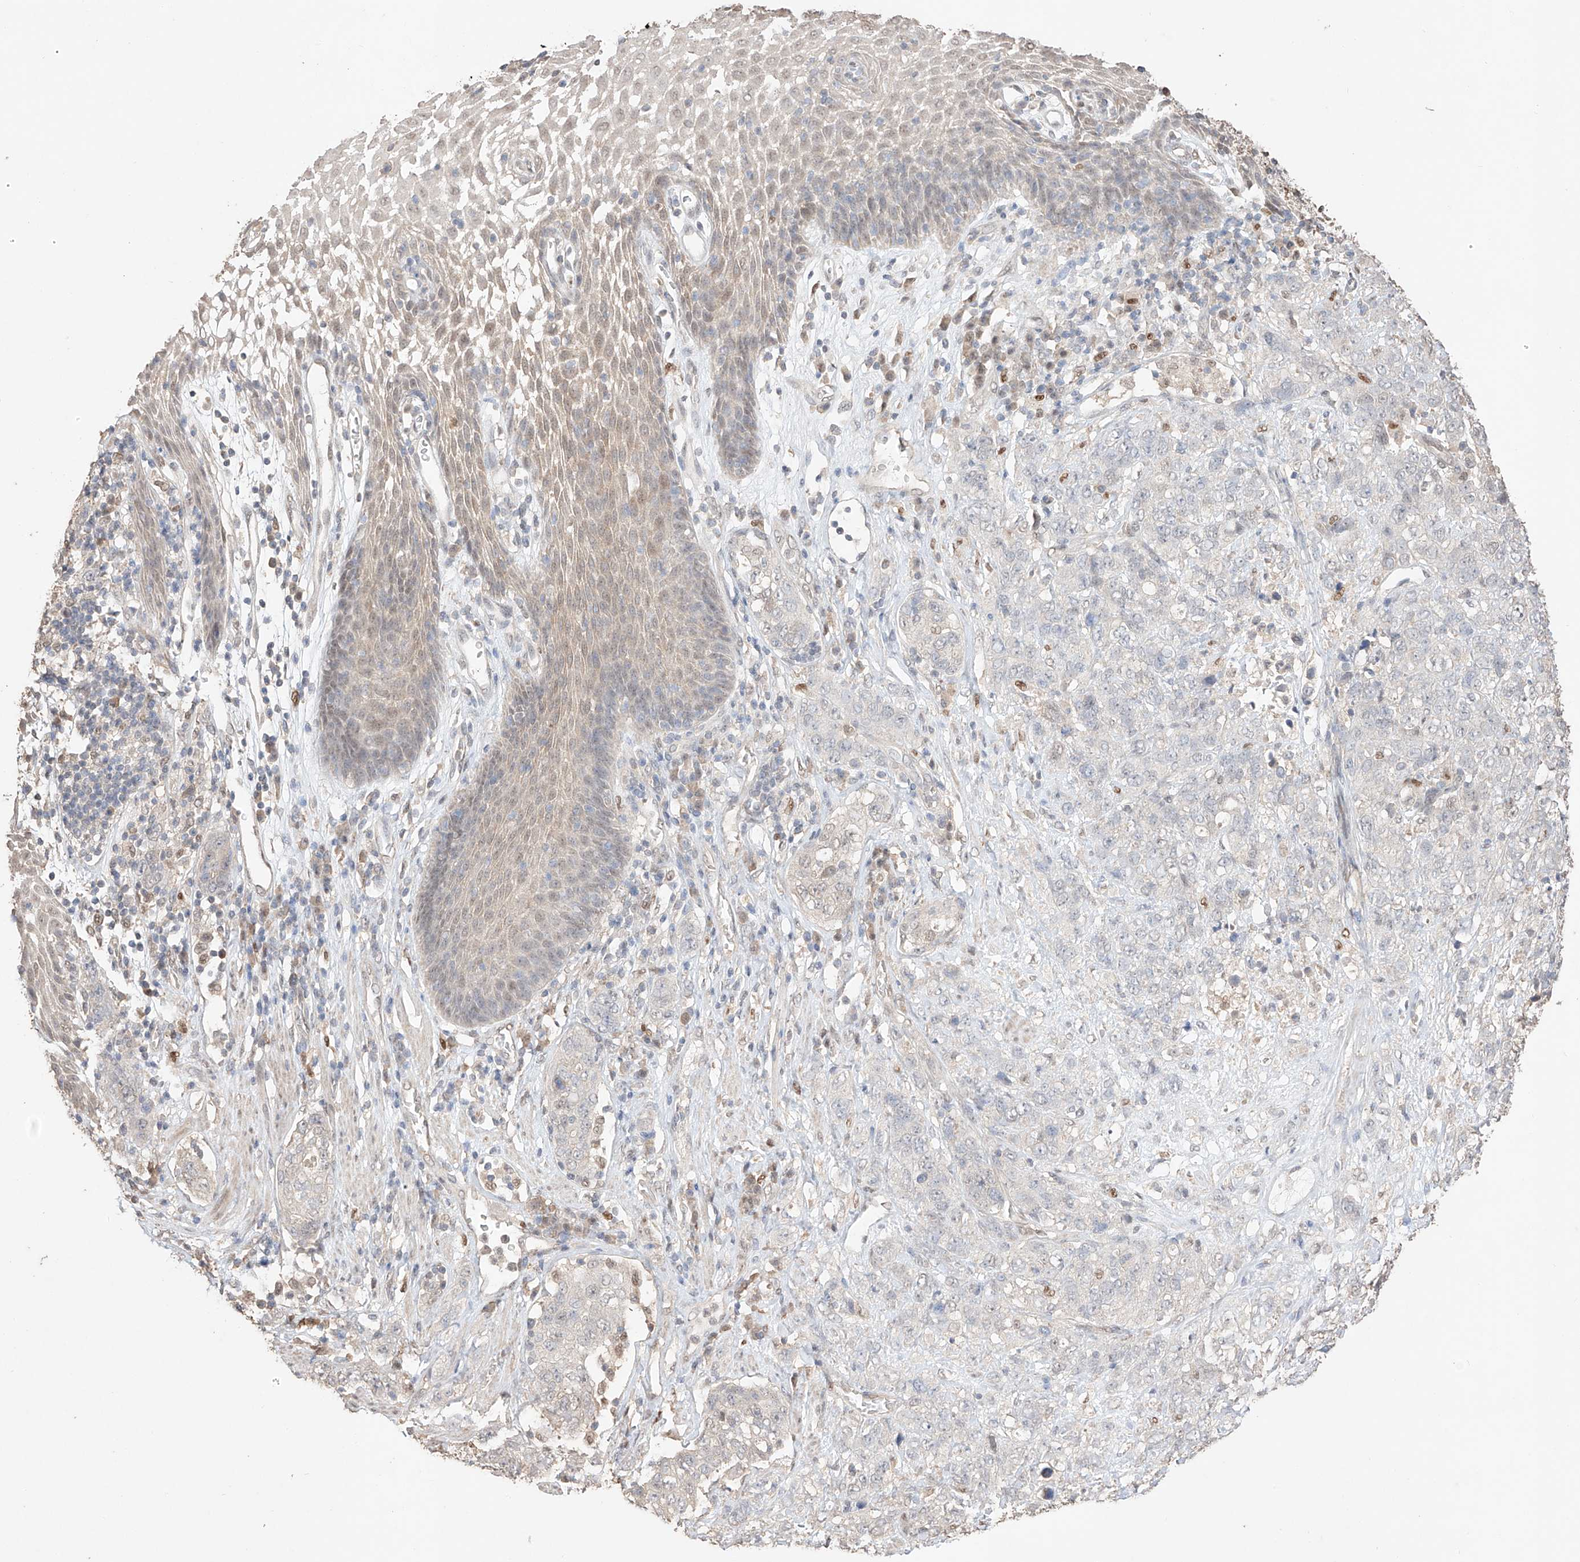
{"staining": {"intensity": "negative", "quantity": "none", "location": "none"}, "tissue": "stomach cancer", "cell_type": "Tumor cells", "image_type": "cancer", "snomed": [{"axis": "morphology", "description": "Adenocarcinoma, NOS"}, {"axis": "topography", "description": "Stomach"}], "caption": "Immunohistochemistry (IHC) of human stomach cancer (adenocarcinoma) demonstrates no positivity in tumor cells.", "gene": "APIP", "patient": {"sex": "male", "age": 48}}